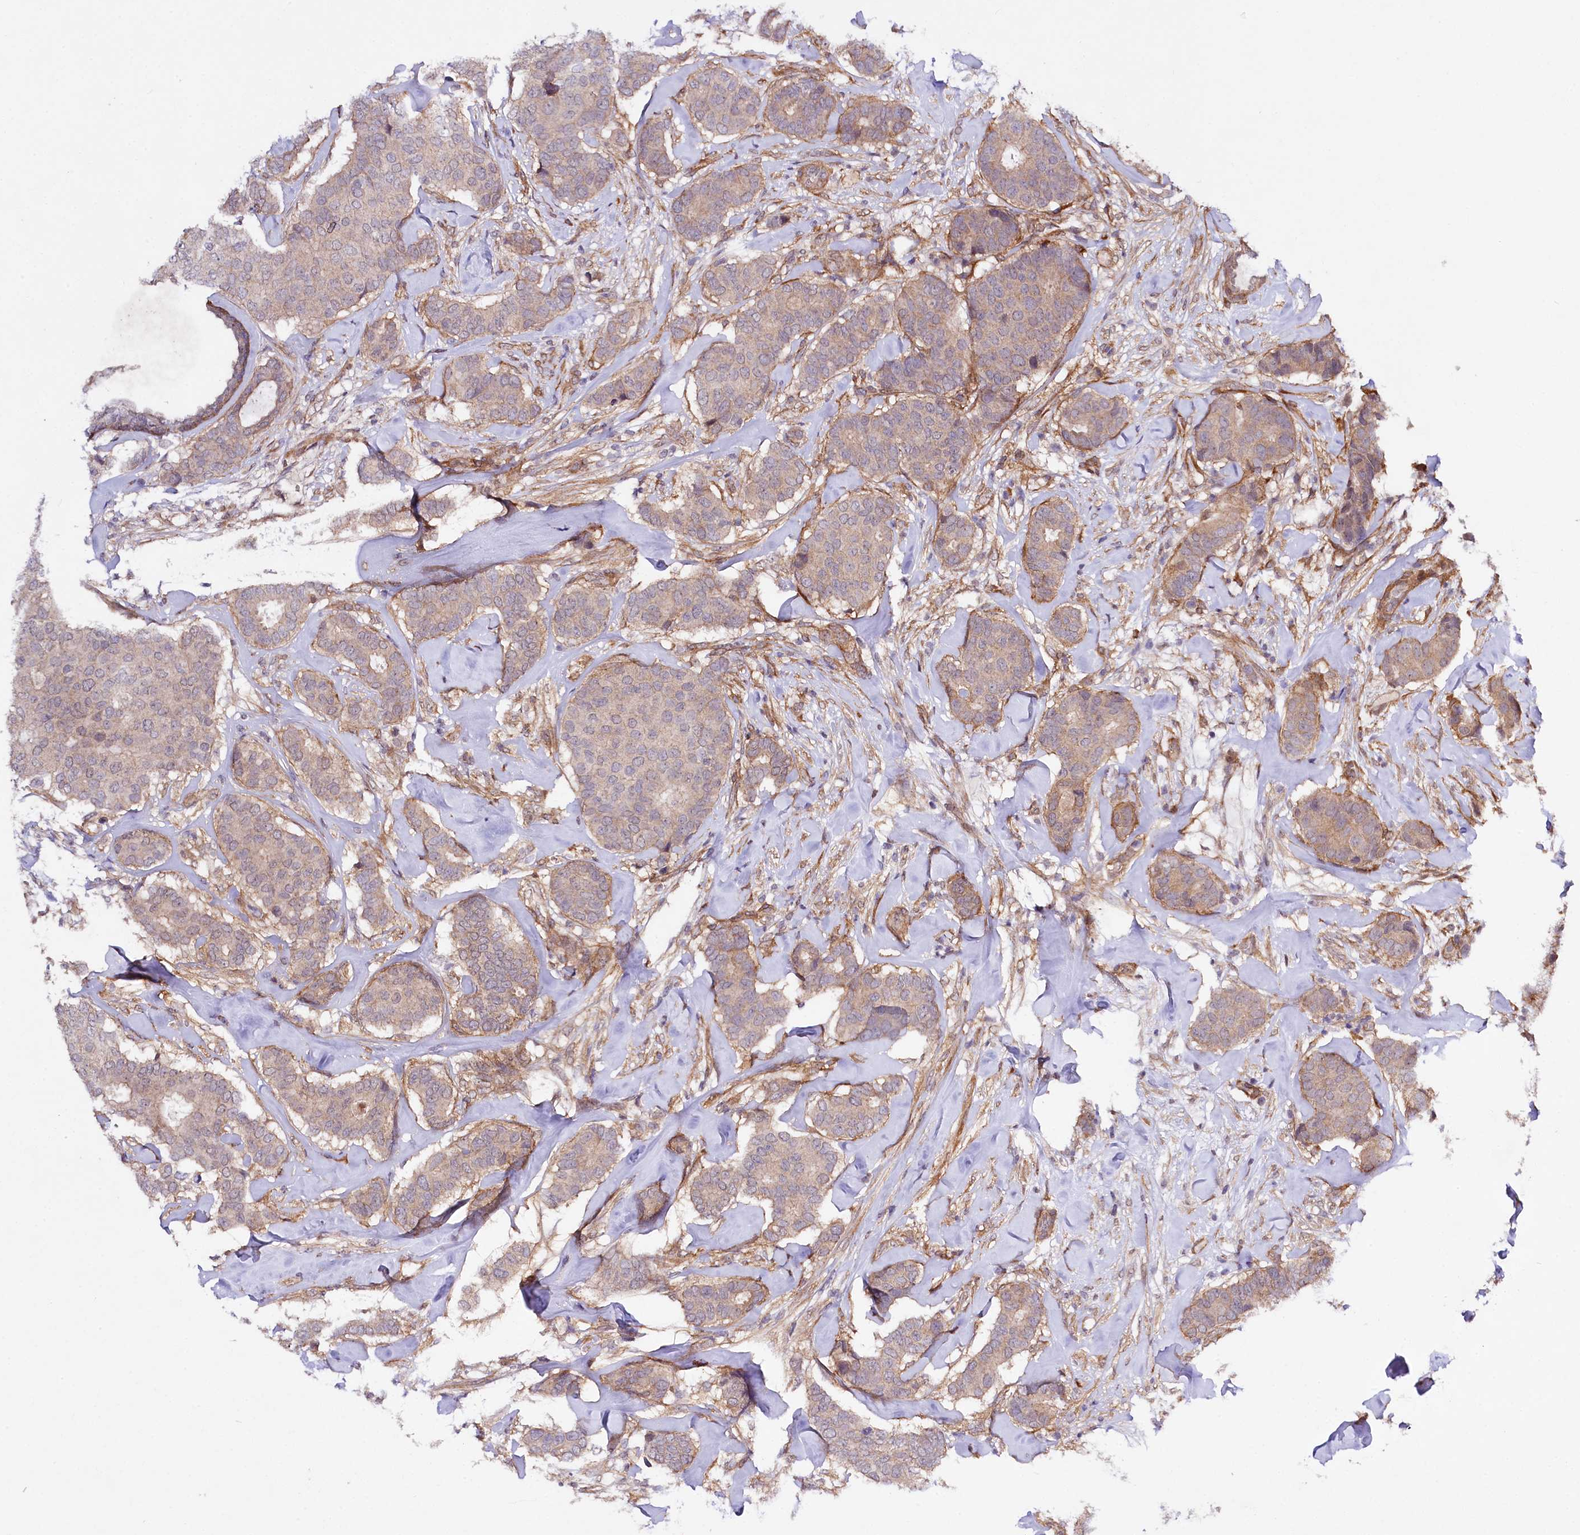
{"staining": {"intensity": "weak", "quantity": "<25%", "location": "cytoplasmic/membranous"}, "tissue": "breast cancer", "cell_type": "Tumor cells", "image_type": "cancer", "snomed": [{"axis": "morphology", "description": "Duct carcinoma"}, {"axis": "topography", "description": "Breast"}], "caption": "The micrograph demonstrates no staining of tumor cells in breast cancer (invasive ductal carcinoma).", "gene": "PHLDB1", "patient": {"sex": "female", "age": 75}}